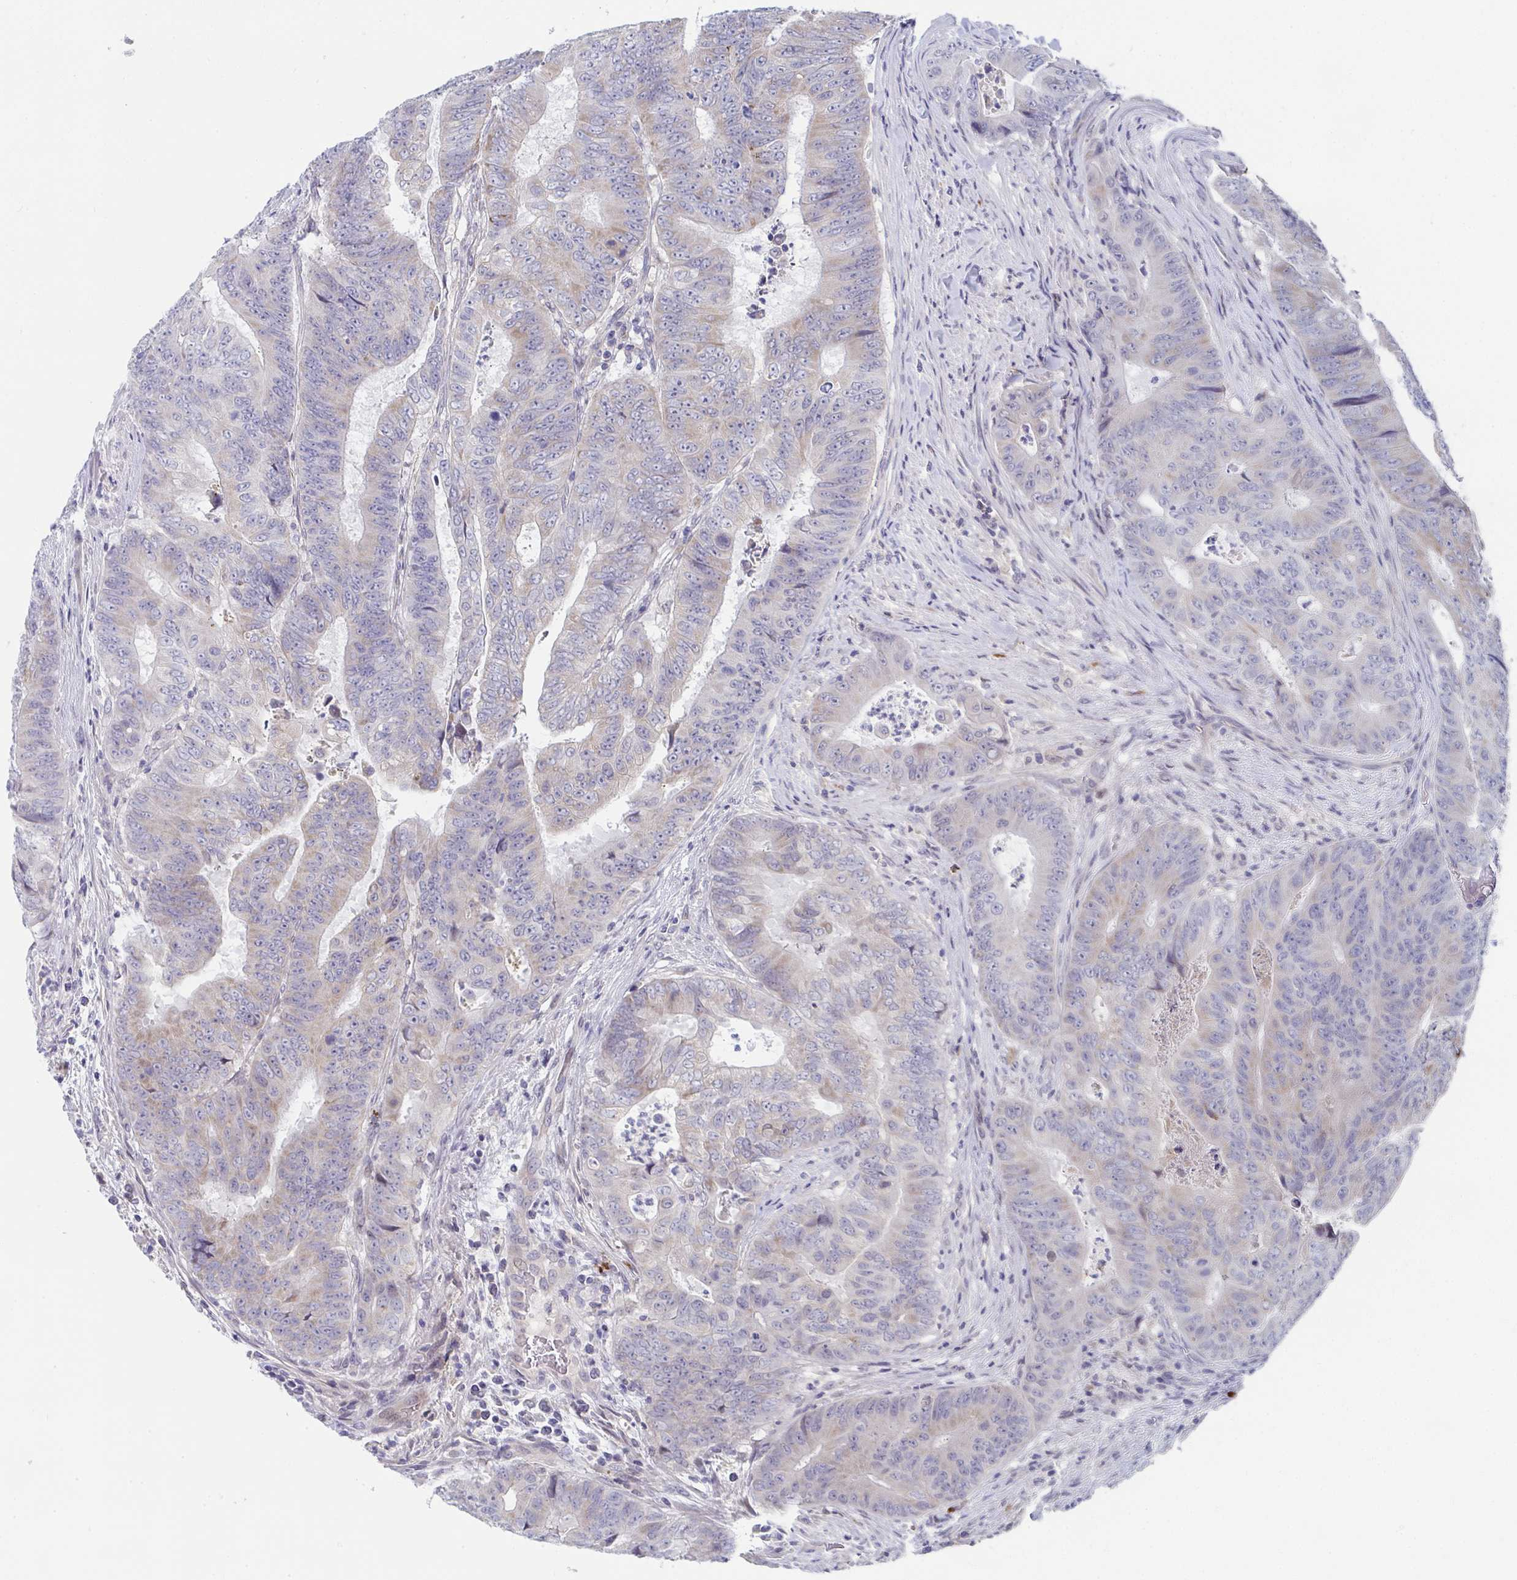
{"staining": {"intensity": "weak", "quantity": "<25%", "location": "cytoplasmic/membranous"}, "tissue": "colorectal cancer", "cell_type": "Tumor cells", "image_type": "cancer", "snomed": [{"axis": "morphology", "description": "Adenocarcinoma, NOS"}, {"axis": "topography", "description": "Colon"}], "caption": "The image reveals no staining of tumor cells in colorectal cancer (adenocarcinoma).", "gene": "VWDE", "patient": {"sex": "female", "age": 48}}